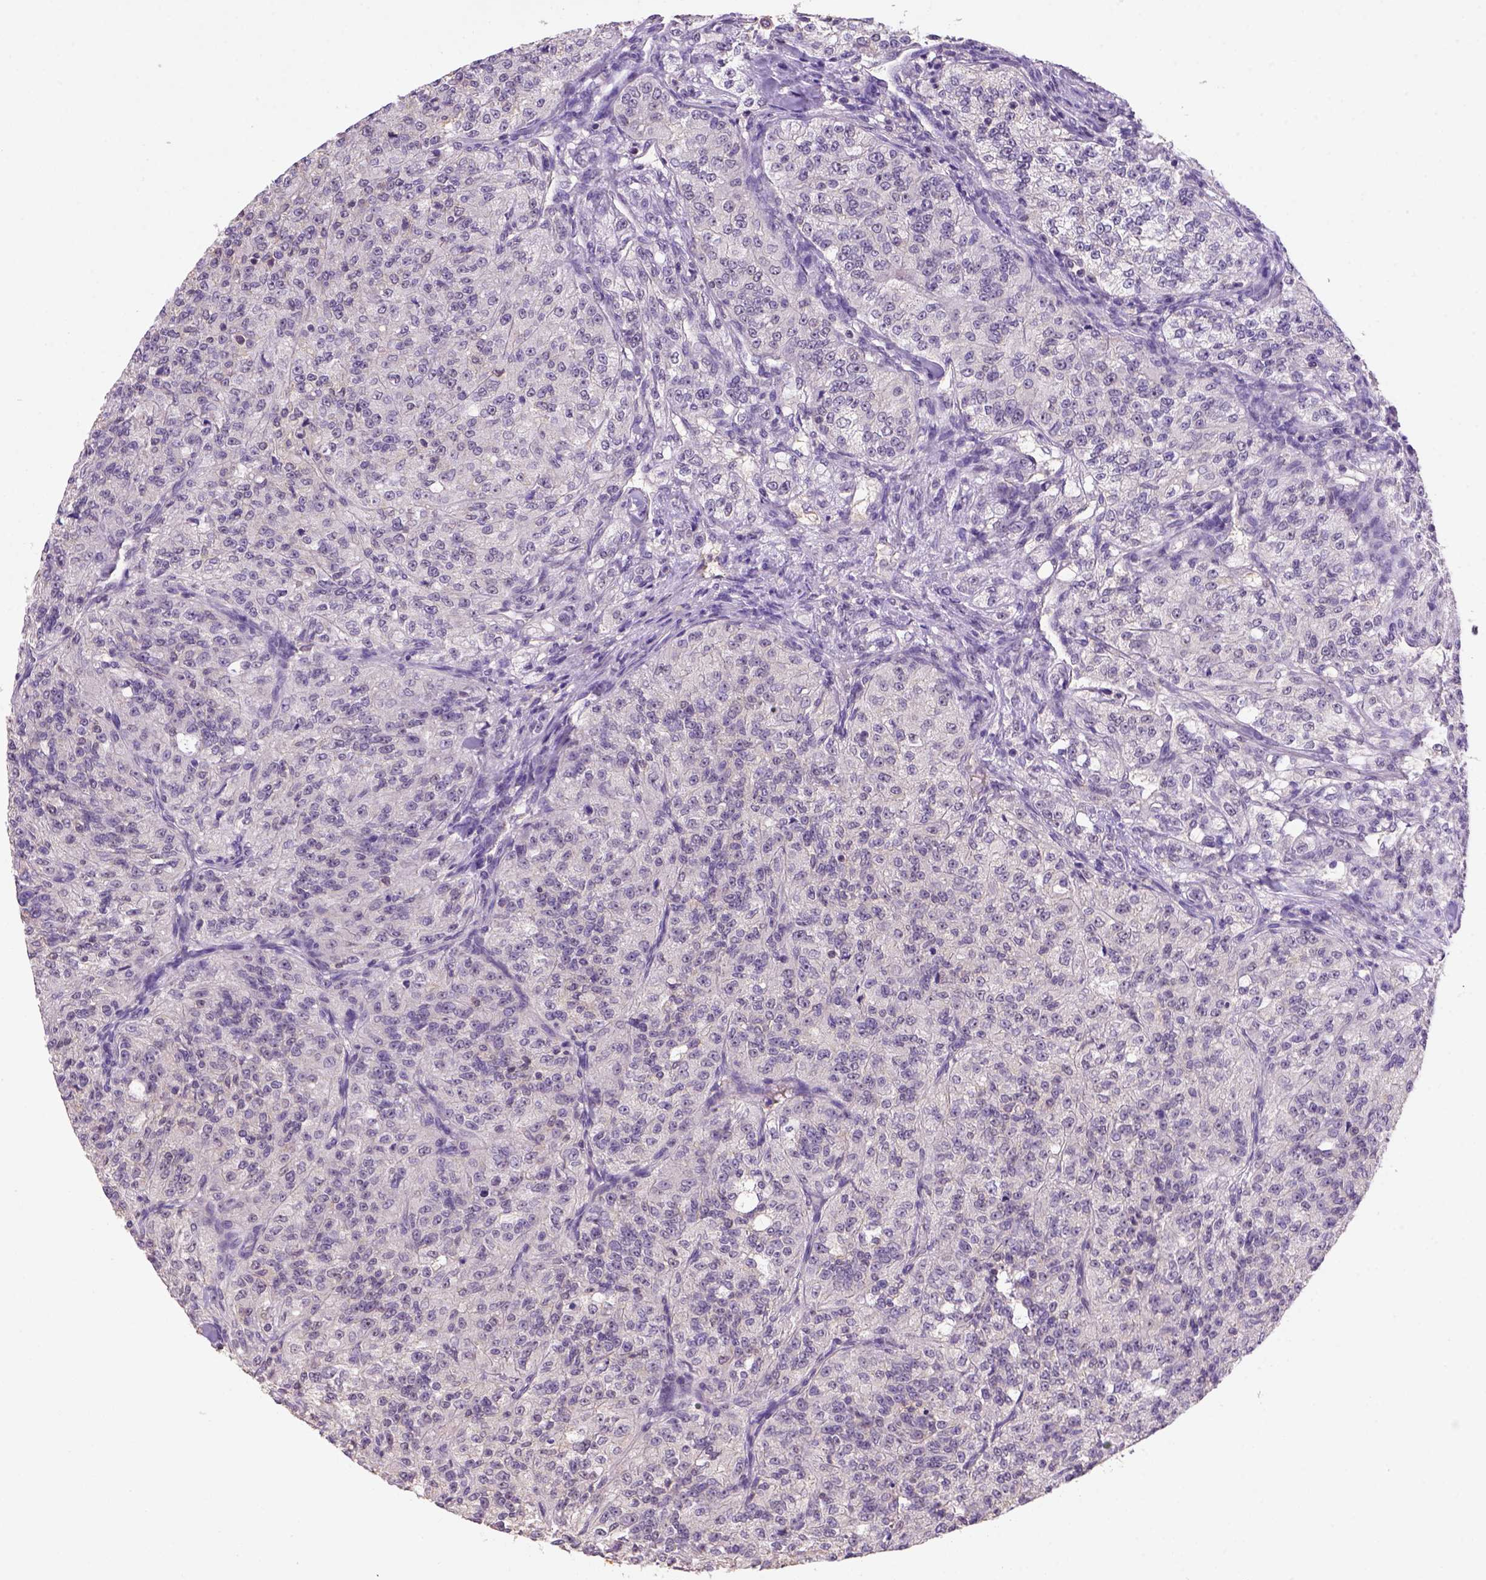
{"staining": {"intensity": "negative", "quantity": "none", "location": "none"}, "tissue": "renal cancer", "cell_type": "Tumor cells", "image_type": "cancer", "snomed": [{"axis": "morphology", "description": "Adenocarcinoma, NOS"}, {"axis": "topography", "description": "Kidney"}], "caption": "Tumor cells are negative for protein expression in human adenocarcinoma (renal).", "gene": "SCML4", "patient": {"sex": "female", "age": 63}}